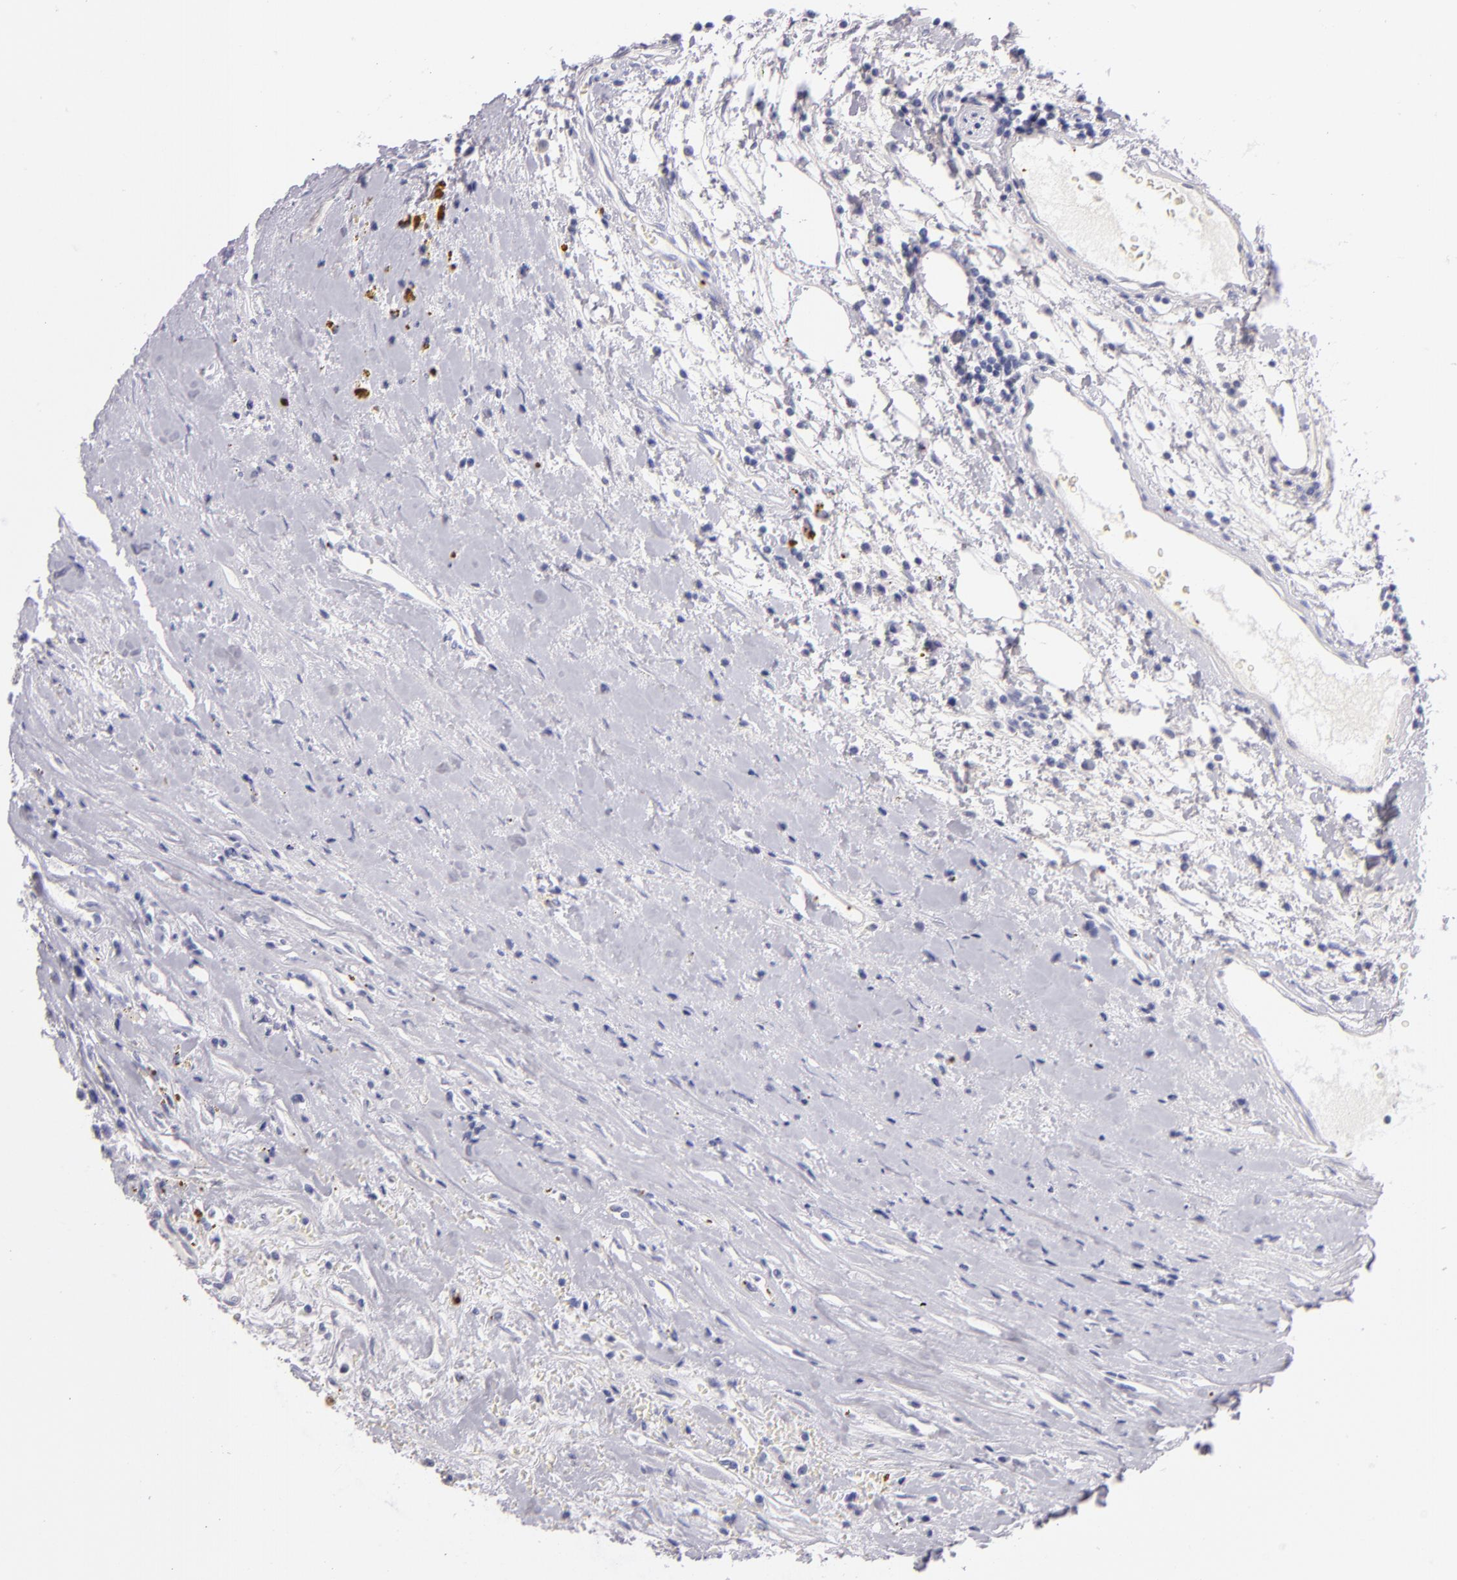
{"staining": {"intensity": "negative", "quantity": "none", "location": "none"}, "tissue": "renal cancer", "cell_type": "Tumor cells", "image_type": "cancer", "snomed": [{"axis": "morphology", "description": "Adenocarcinoma, NOS"}, {"axis": "topography", "description": "Kidney"}], "caption": "Immunohistochemistry of adenocarcinoma (renal) shows no expression in tumor cells.", "gene": "GP1BA", "patient": {"sex": "male", "age": 82}}